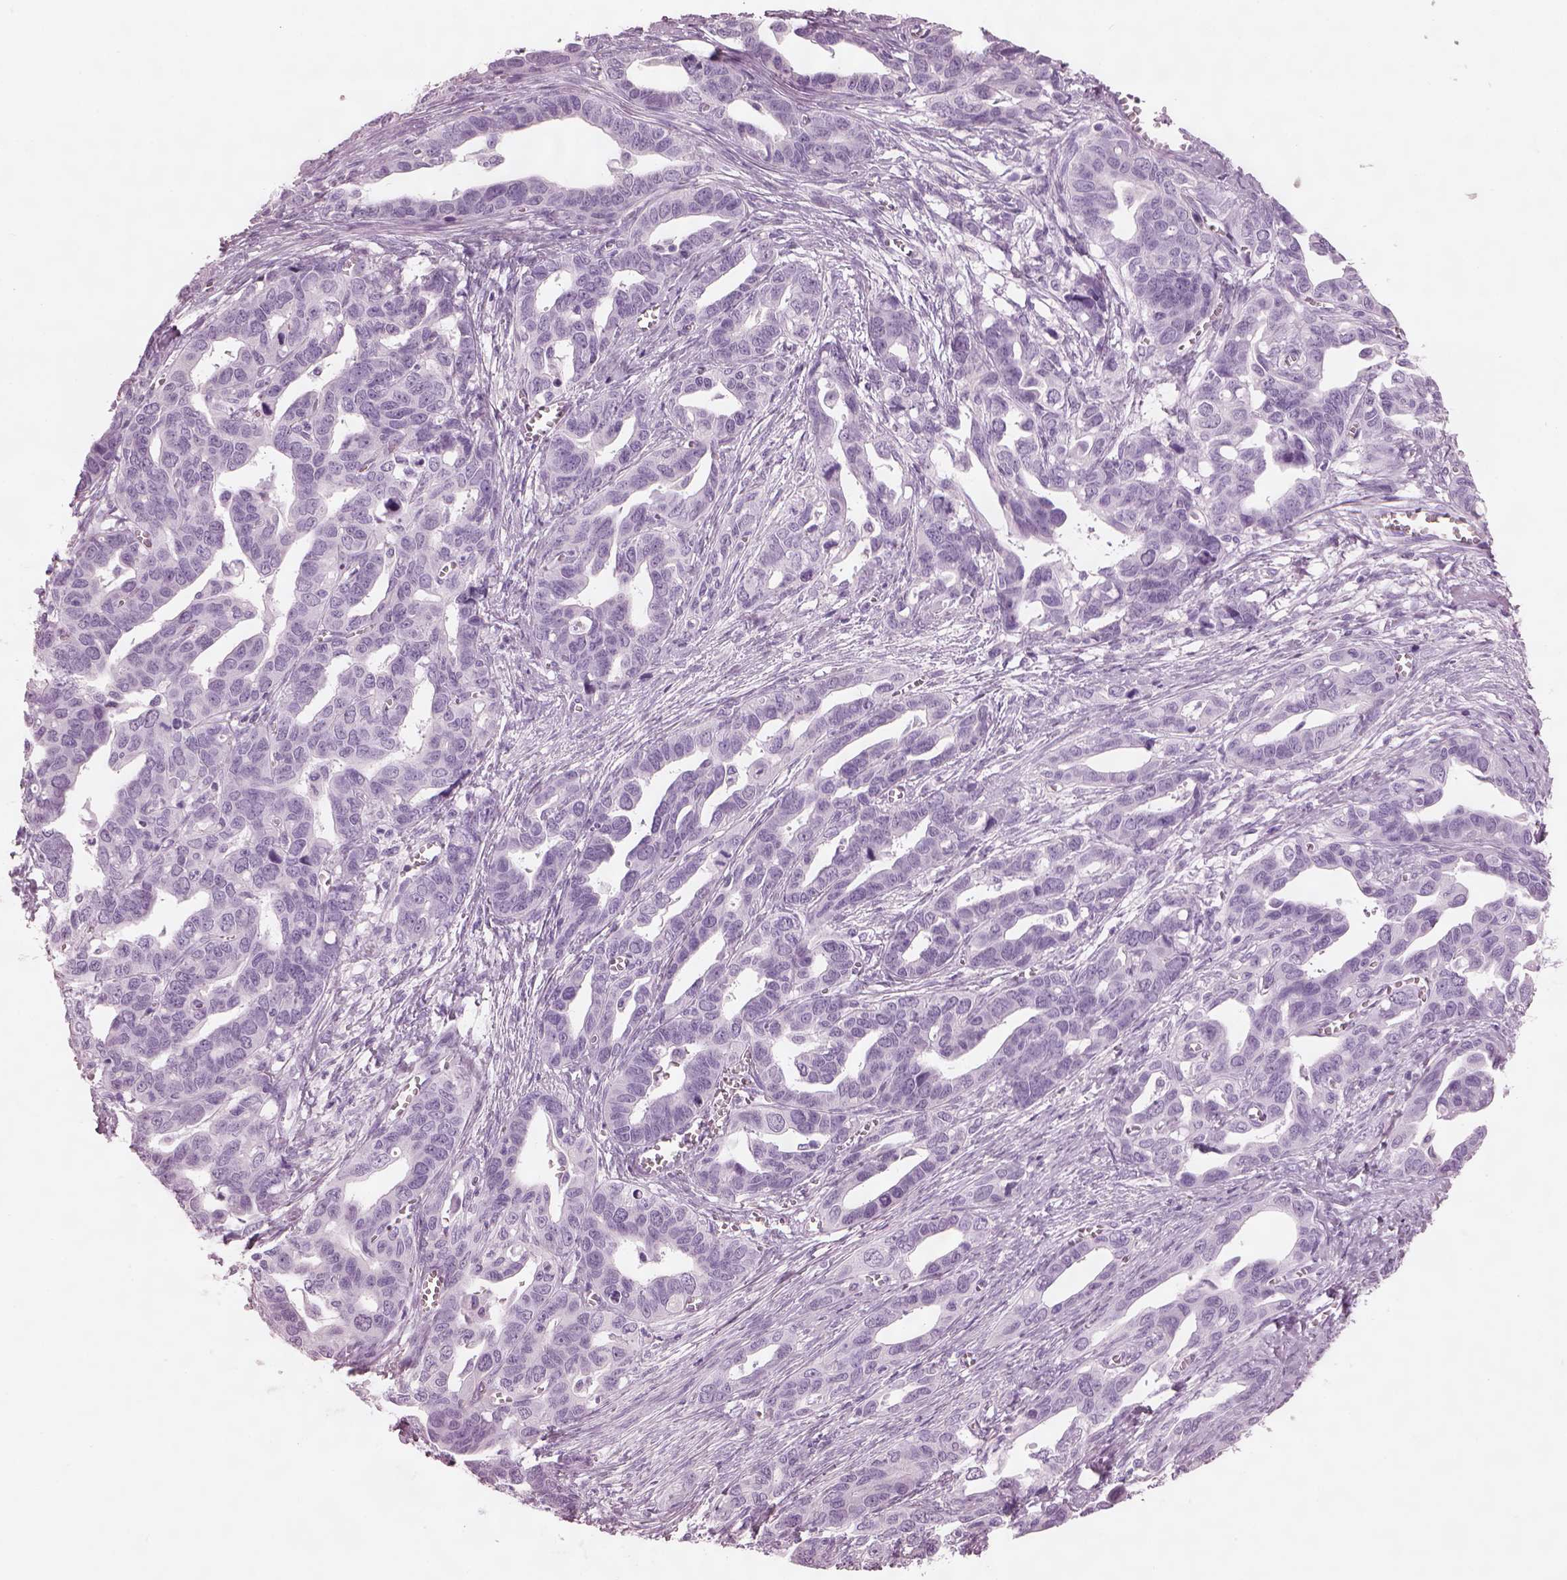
{"staining": {"intensity": "negative", "quantity": "none", "location": "none"}, "tissue": "ovarian cancer", "cell_type": "Tumor cells", "image_type": "cancer", "snomed": [{"axis": "morphology", "description": "Cystadenocarcinoma, serous, NOS"}, {"axis": "topography", "description": "Ovary"}], "caption": "Immunohistochemistry image of human ovarian cancer (serous cystadenocarcinoma) stained for a protein (brown), which displays no staining in tumor cells.", "gene": "PACRG", "patient": {"sex": "female", "age": 69}}